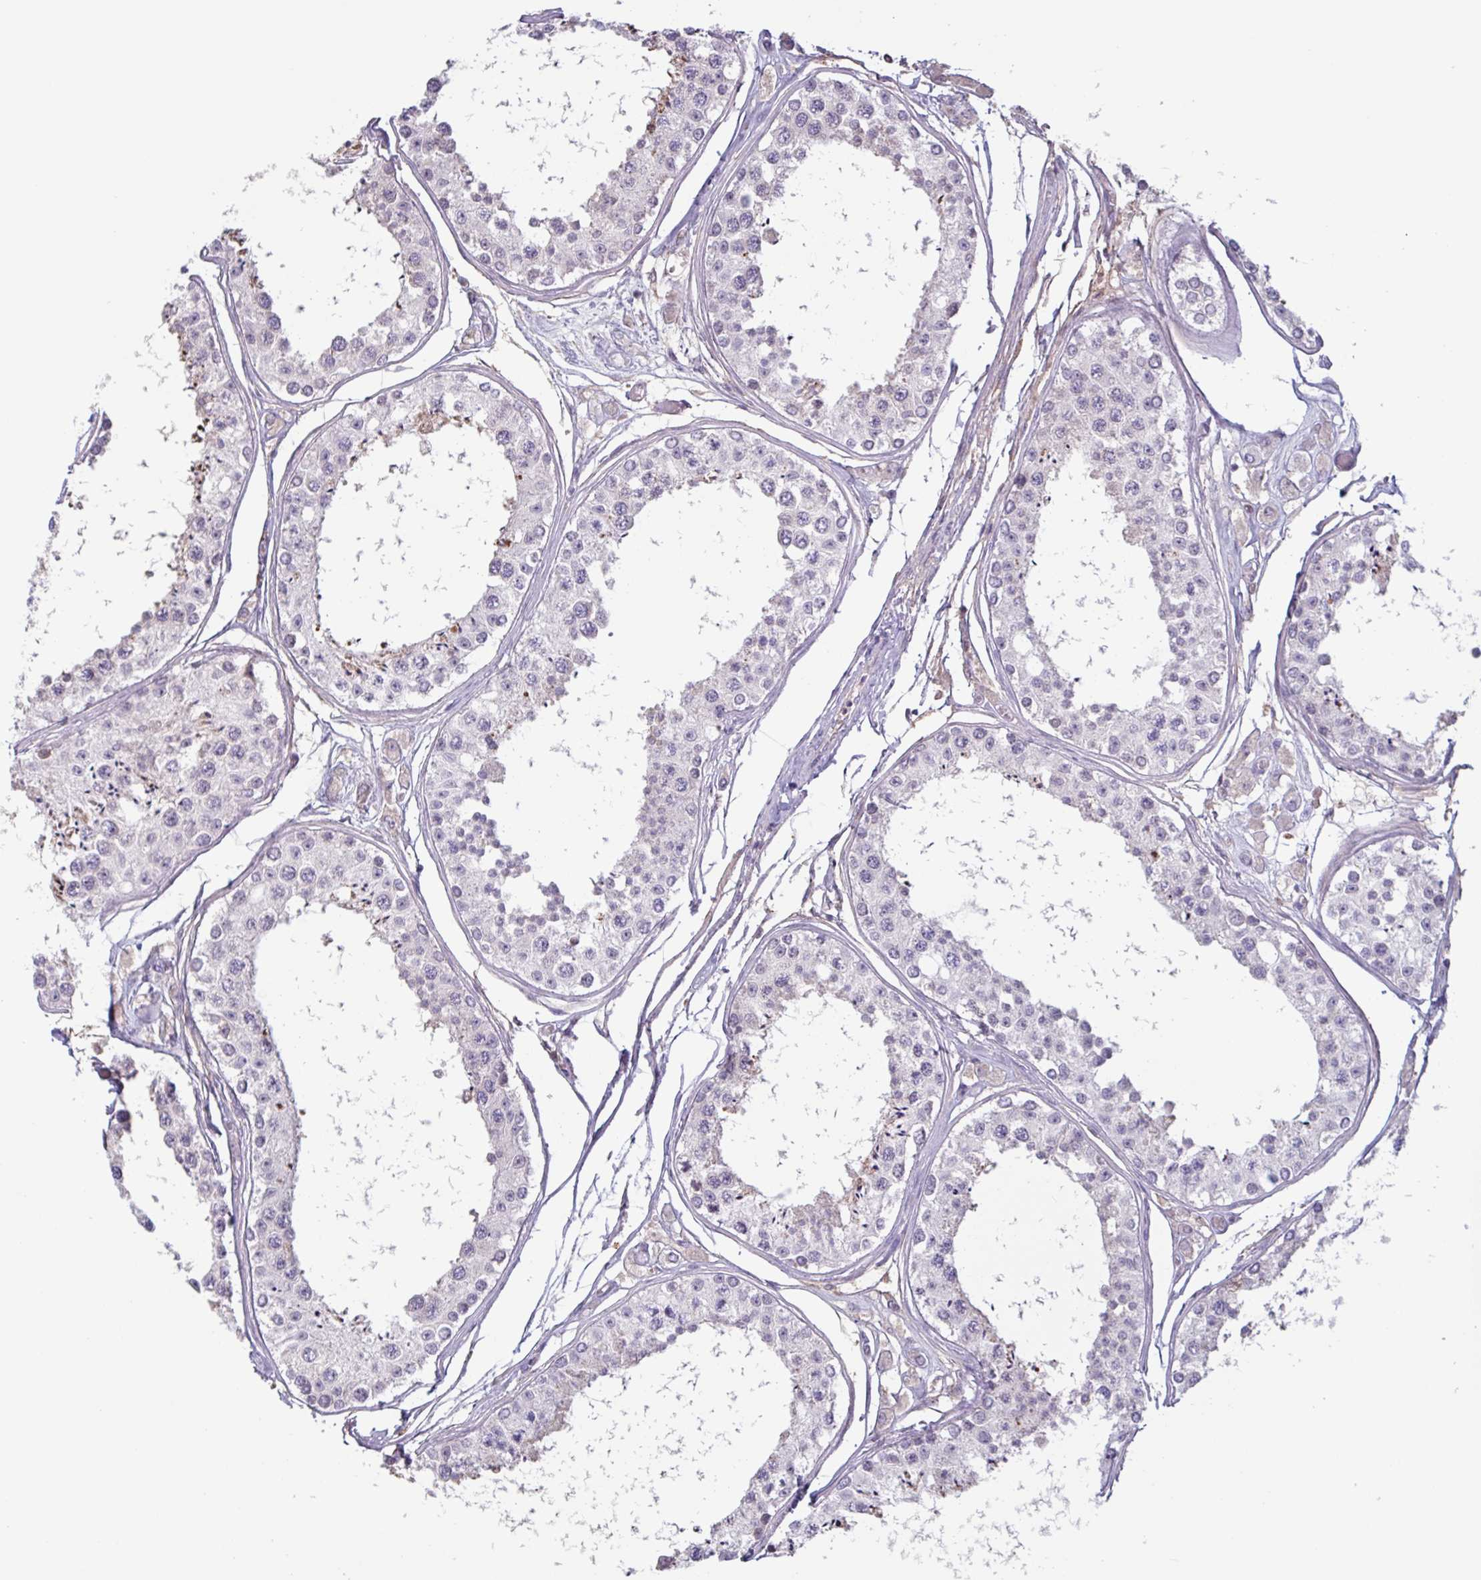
{"staining": {"intensity": "weak", "quantity": "<25%", "location": "nuclear"}, "tissue": "testis", "cell_type": "Cells in seminiferous ducts", "image_type": "normal", "snomed": [{"axis": "morphology", "description": "Normal tissue, NOS"}, {"axis": "topography", "description": "Testis"}], "caption": "This is an IHC photomicrograph of unremarkable testis. There is no expression in cells in seminiferous ducts.", "gene": "TAF1D", "patient": {"sex": "male", "age": 25}}